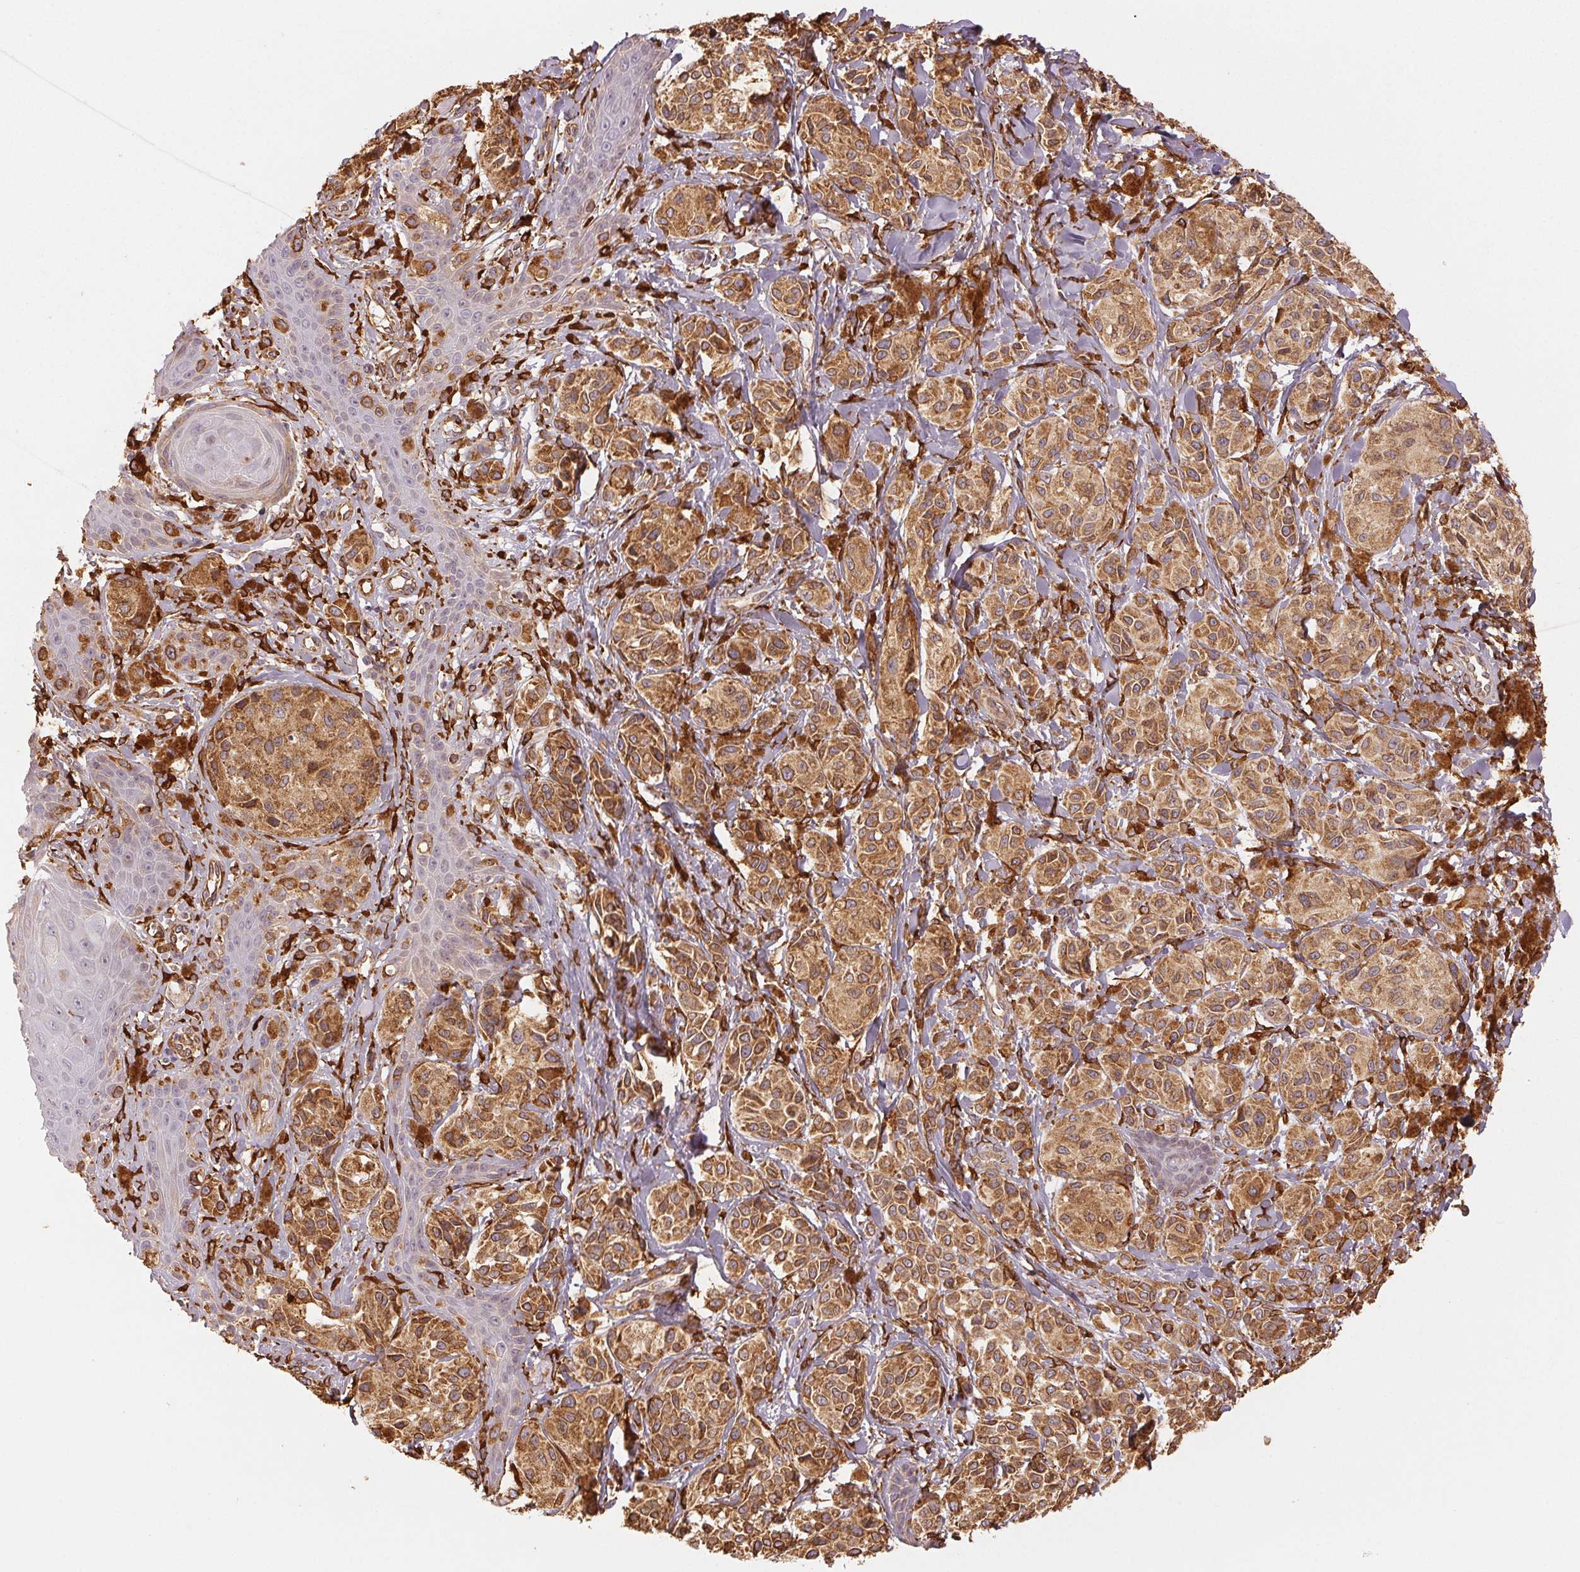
{"staining": {"intensity": "moderate", "quantity": ">75%", "location": "cytoplasmic/membranous"}, "tissue": "melanoma", "cell_type": "Tumor cells", "image_type": "cancer", "snomed": [{"axis": "morphology", "description": "Malignant melanoma, NOS"}, {"axis": "topography", "description": "Skin"}], "caption": "The immunohistochemical stain highlights moderate cytoplasmic/membranous expression in tumor cells of melanoma tissue.", "gene": "RCN3", "patient": {"sex": "female", "age": 80}}